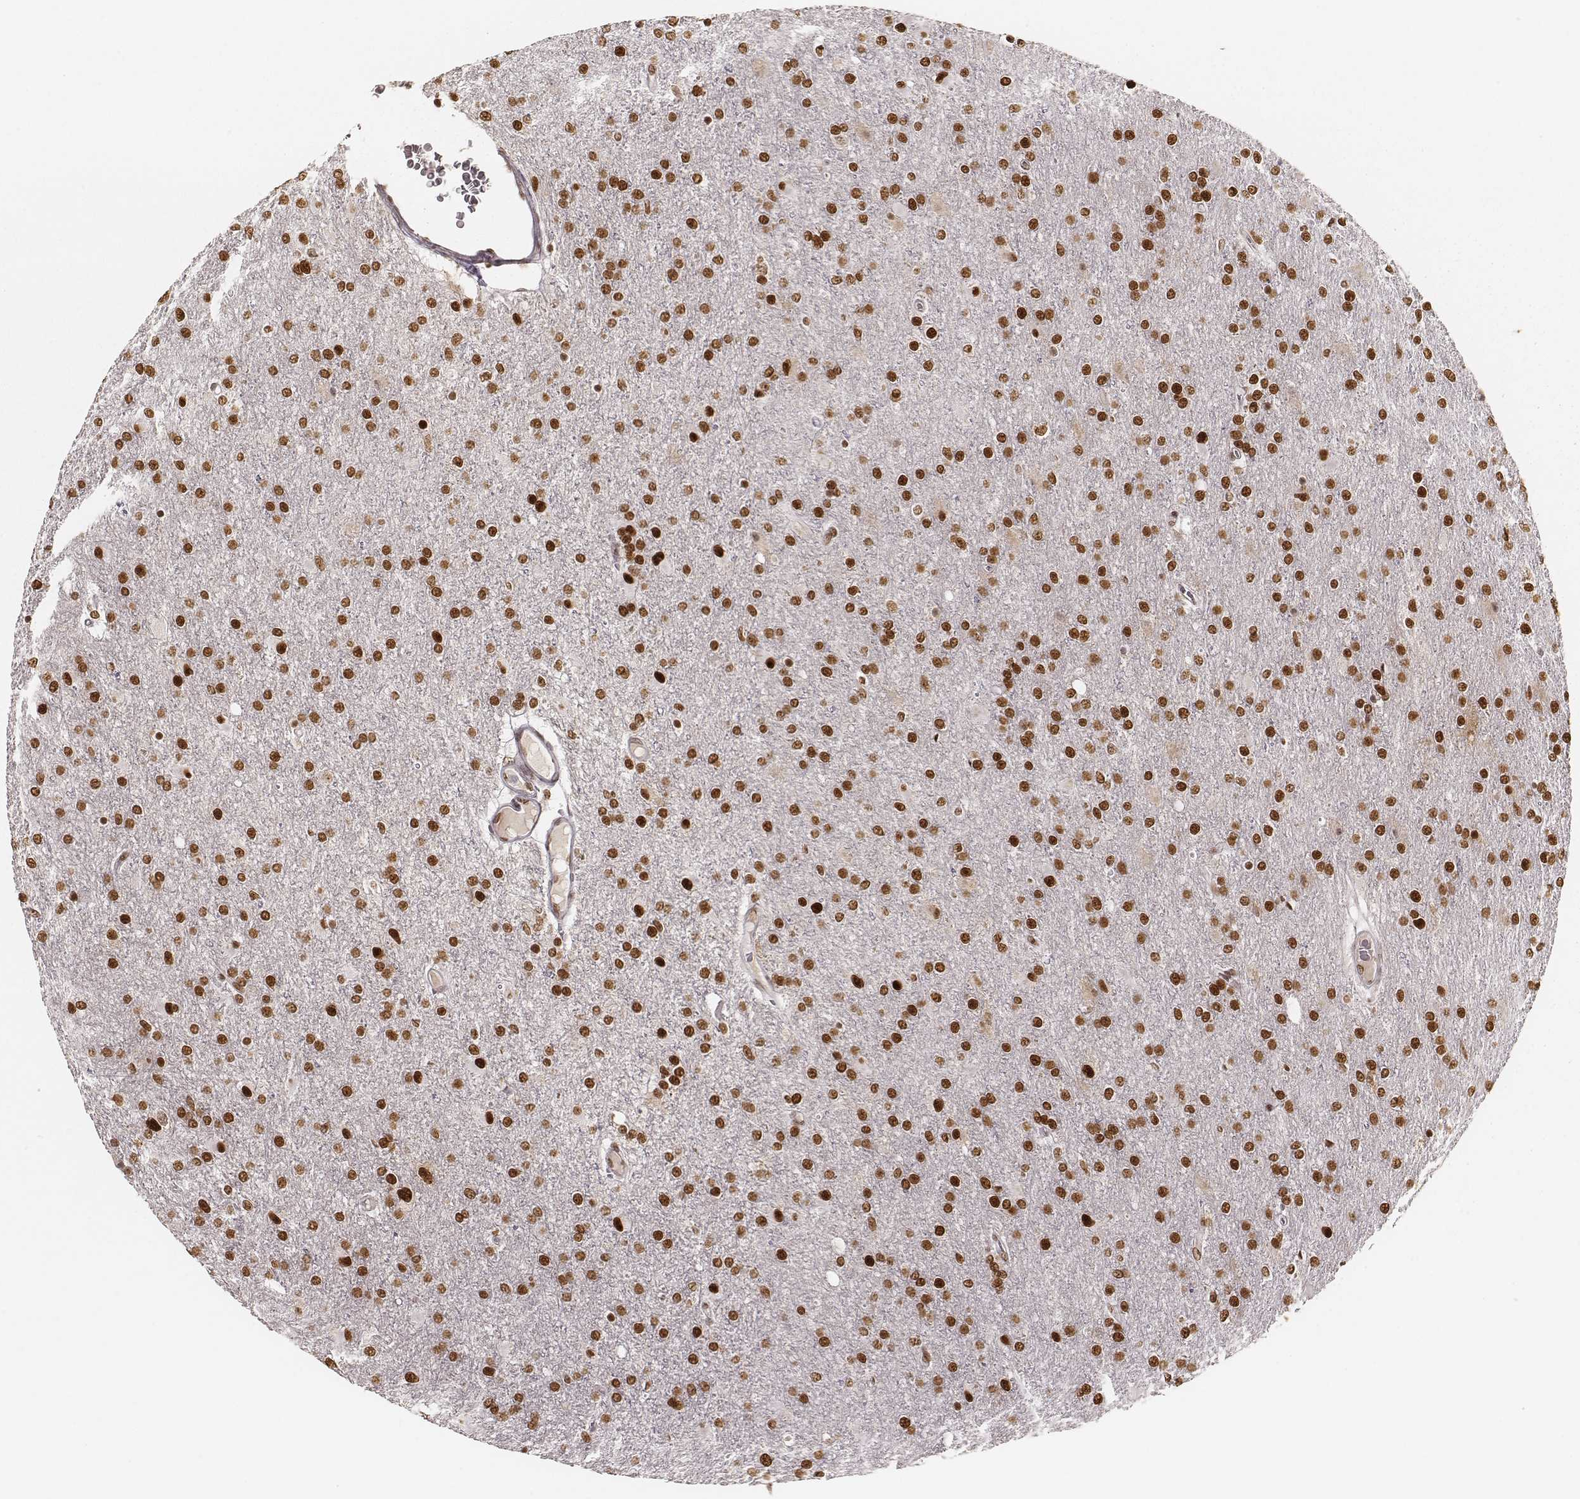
{"staining": {"intensity": "strong", "quantity": ">75%", "location": "nuclear"}, "tissue": "glioma", "cell_type": "Tumor cells", "image_type": "cancer", "snomed": [{"axis": "morphology", "description": "Glioma, malignant, High grade"}, {"axis": "topography", "description": "Cerebral cortex"}], "caption": "This image shows immunohistochemistry staining of glioma, with high strong nuclear staining in approximately >75% of tumor cells.", "gene": "PARP1", "patient": {"sex": "male", "age": 70}}